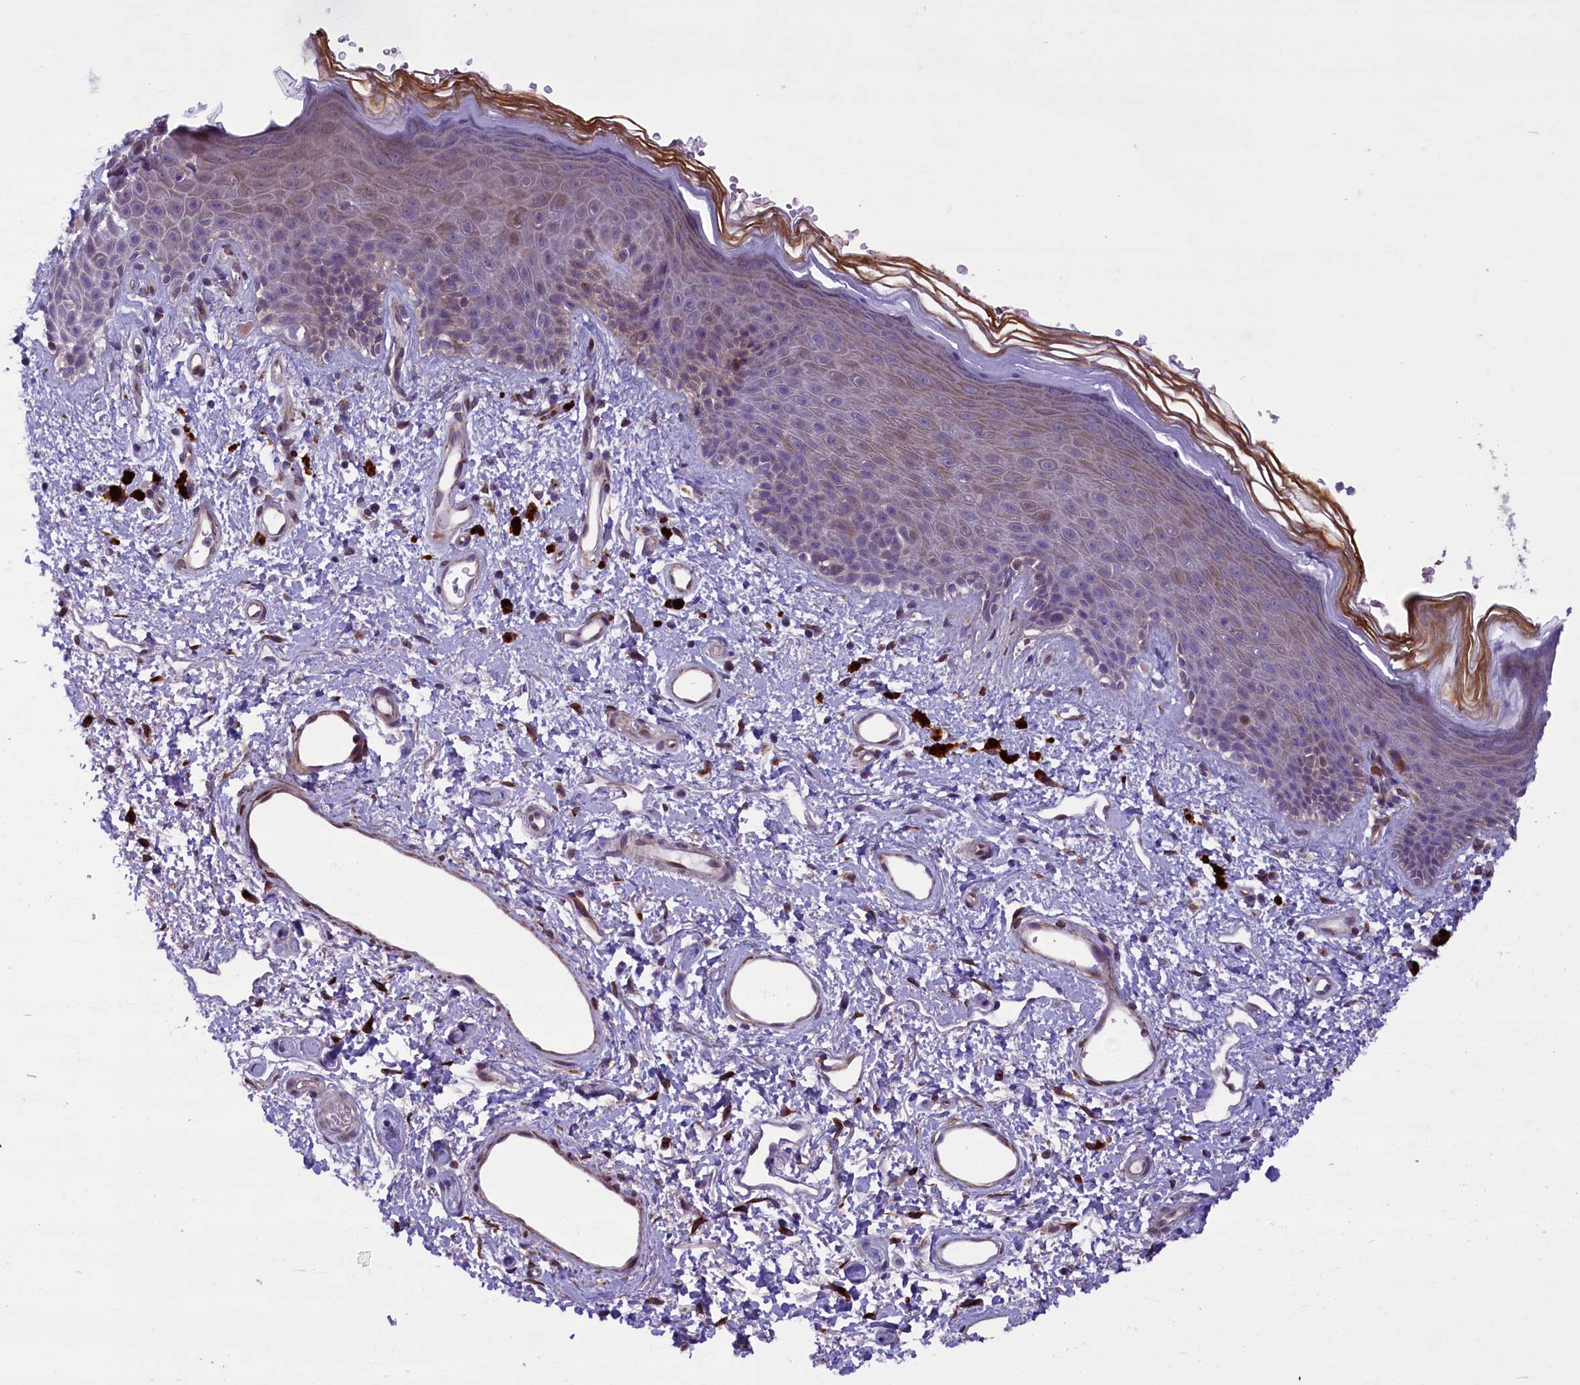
{"staining": {"intensity": "moderate", "quantity": "25%-75%", "location": "cytoplasmic/membranous"}, "tissue": "skin", "cell_type": "Epidermal cells", "image_type": "normal", "snomed": [{"axis": "morphology", "description": "Normal tissue, NOS"}, {"axis": "topography", "description": "Anal"}], "caption": "Protein expression by IHC exhibits moderate cytoplasmic/membranous expression in about 25%-75% of epidermal cells in benign skin.", "gene": "MIEF2", "patient": {"sex": "female", "age": 46}}